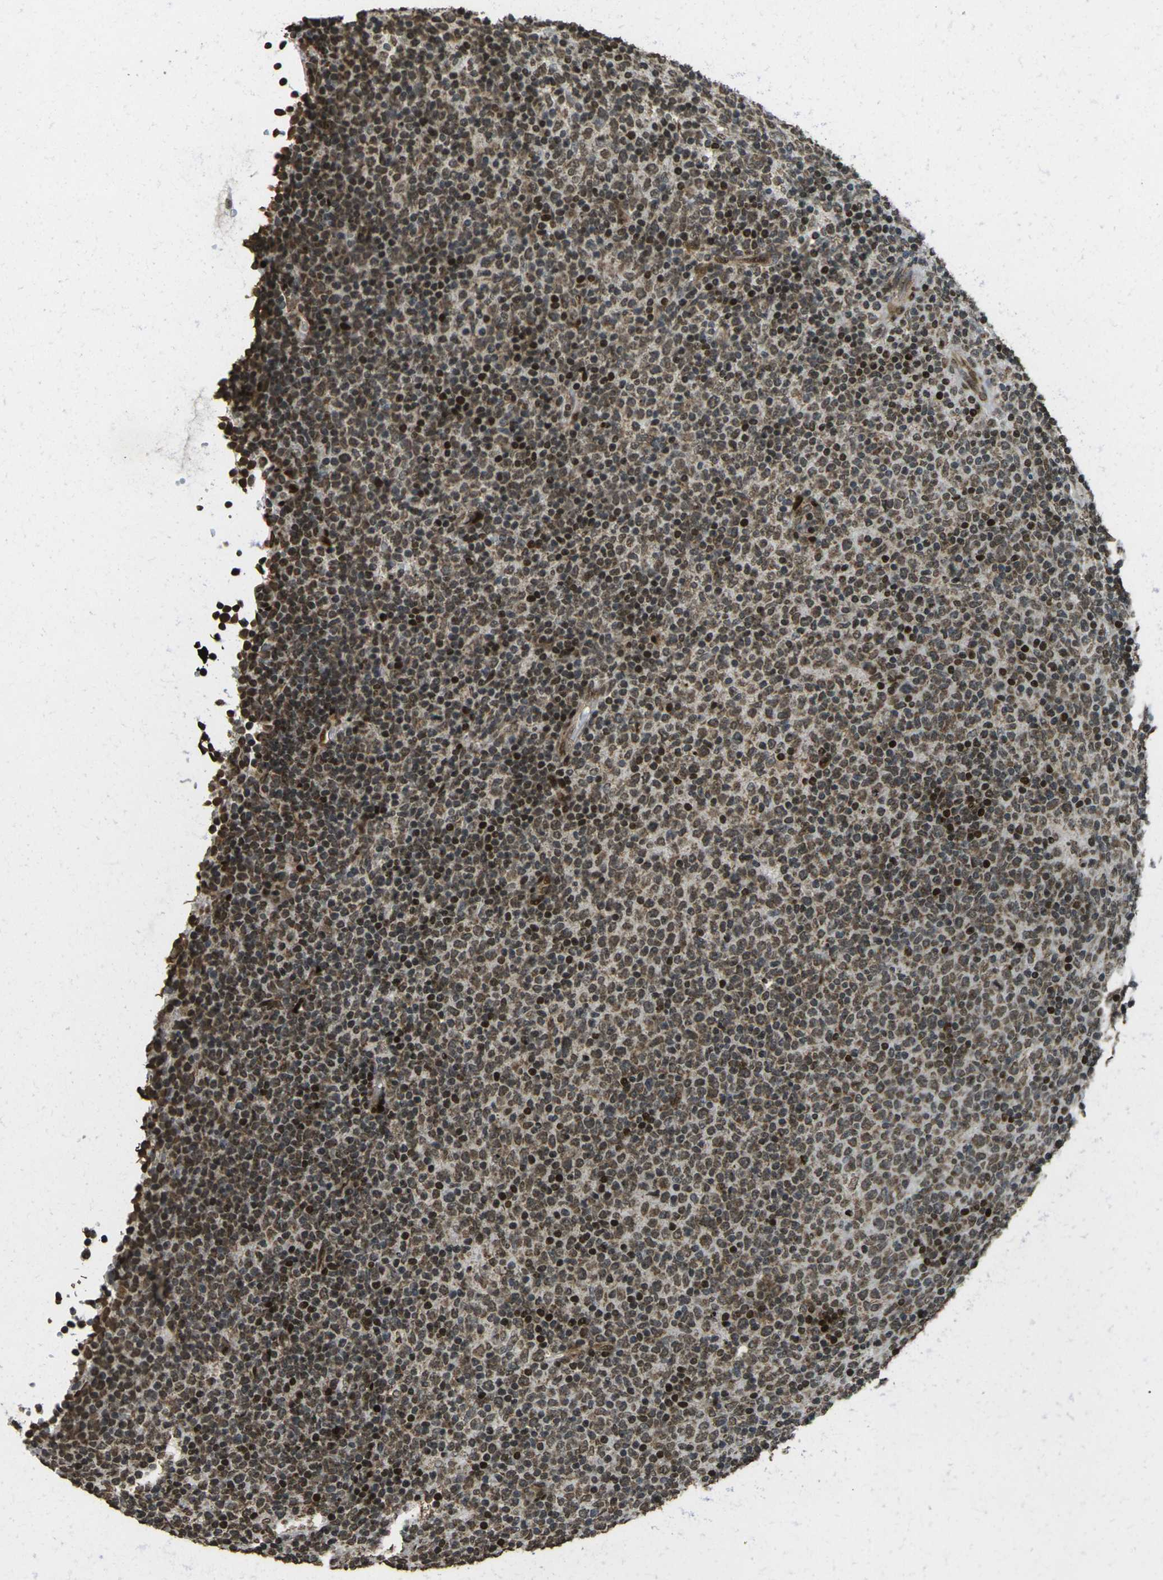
{"staining": {"intensity": "strong", "quantity": ">75%", "location": "cytoplasmic/membranous,nuclear"}, "tissue": "lymphoma", "cell_type": "Tumor cells", "image_type": "cancer", "snomed": [{"axis": "morphology", "description": "Malignant lymphoma, non-Hodgkin's type, Low grade"}, {"axis": "topography", "description": "Lymph node"}], "caption": "Lymphoma stained for a protein reveals strong cytoplasmic/membranous and nuclear positivity in tumor cells. (brown staining indicates protein expression, while blue staining denotes nuclei).", "gene": "NEUROG2", "patient": {"sex": "male", "age": 70}}